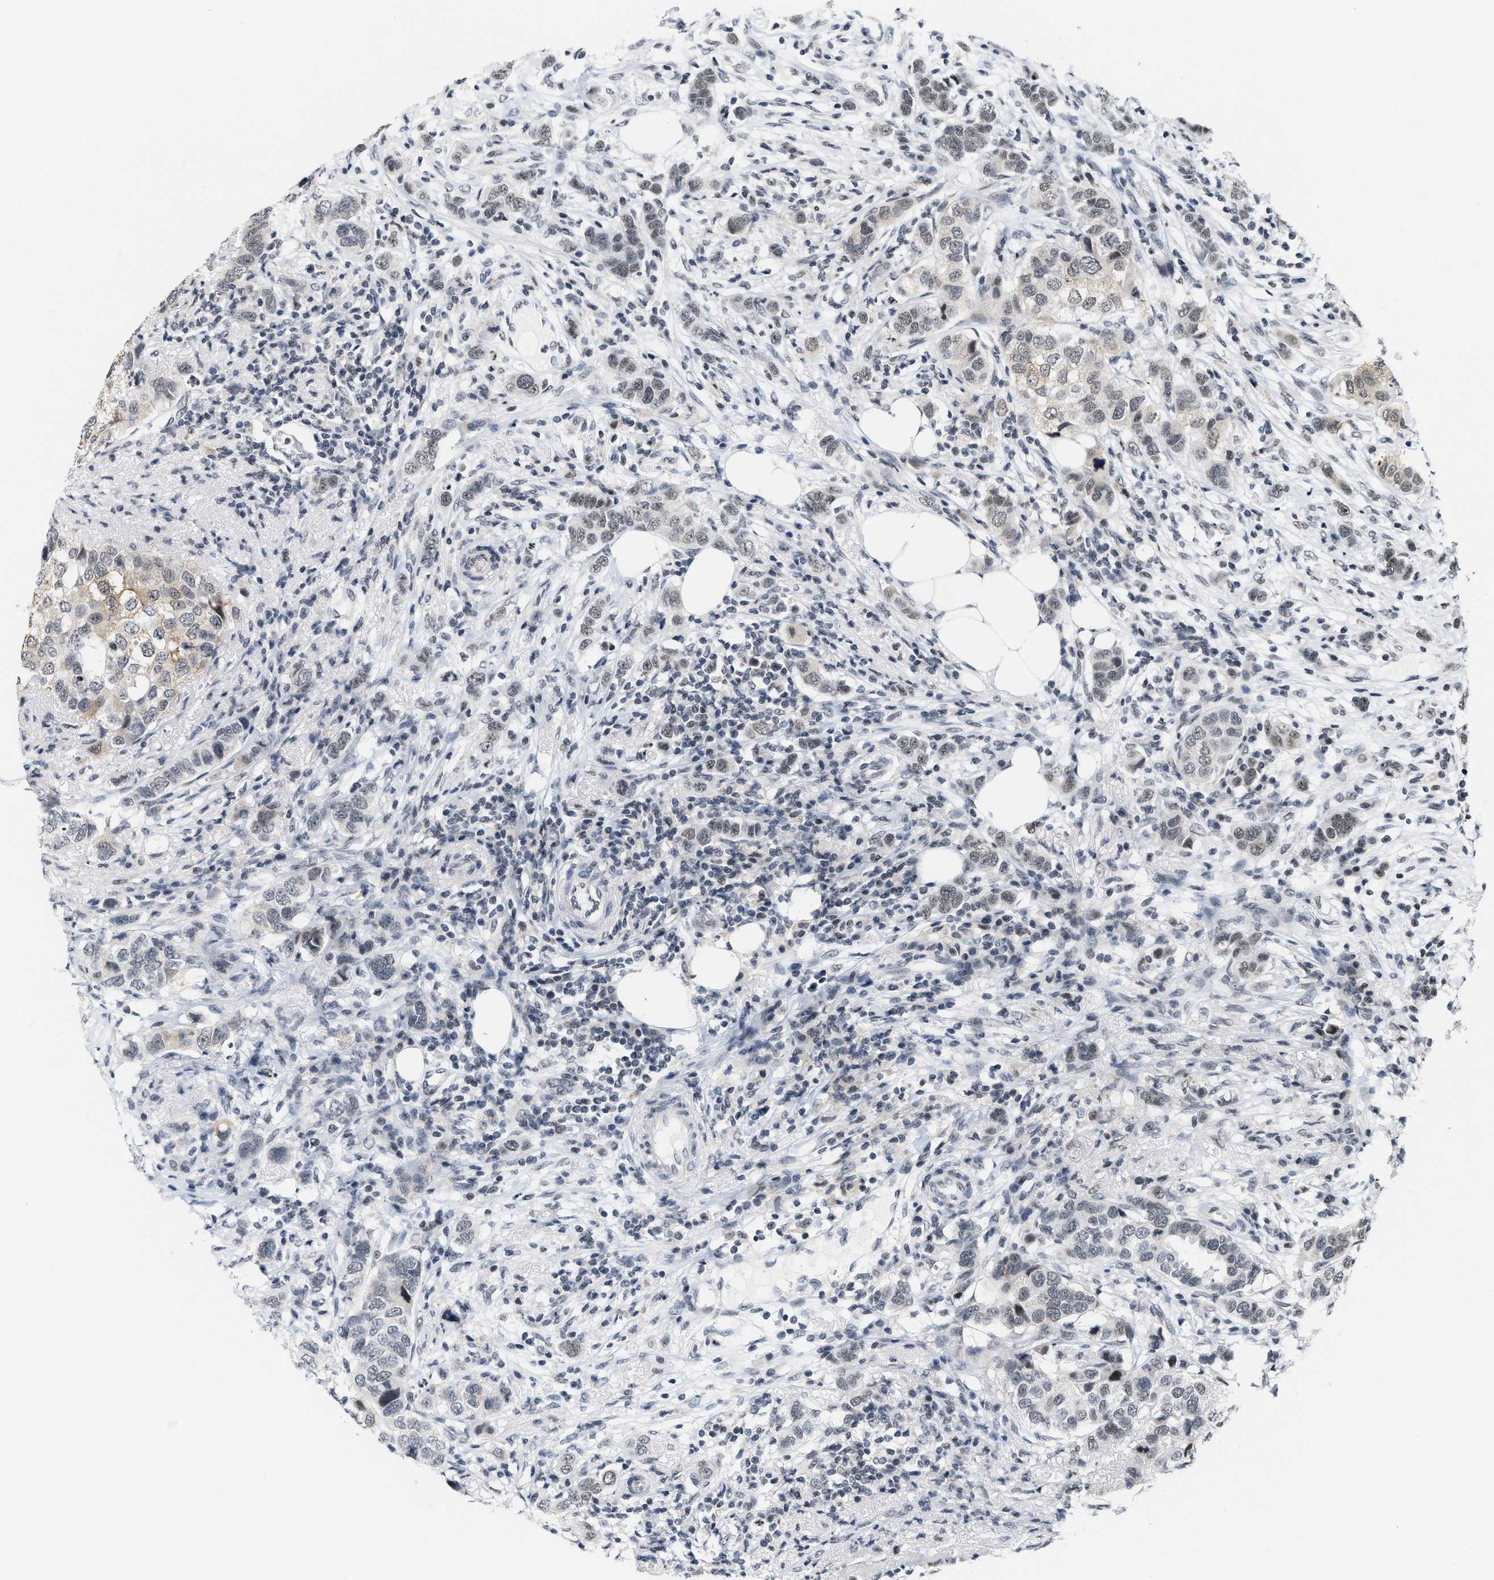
{"staining": {"intensity": "weak", "quantity": "25%-75%", "location": "nuclear"}, "tissue": "breast cancer", "cell_type": "Tumor cells", "image_type": "cancer", "snomed": [{"axis": "morphology", "description": "Duct carcinoma"}, {"axis": "topography", "description": "Breast"}], "caption": "Intraductal carcinoma (breast) stained for a protein (brown) exhibits weak nuclear positive positivity in approximately 25%-75% of tumor cells.", "gene": "ANKRD6", "patient": {"sex": "female", "age": 50}}